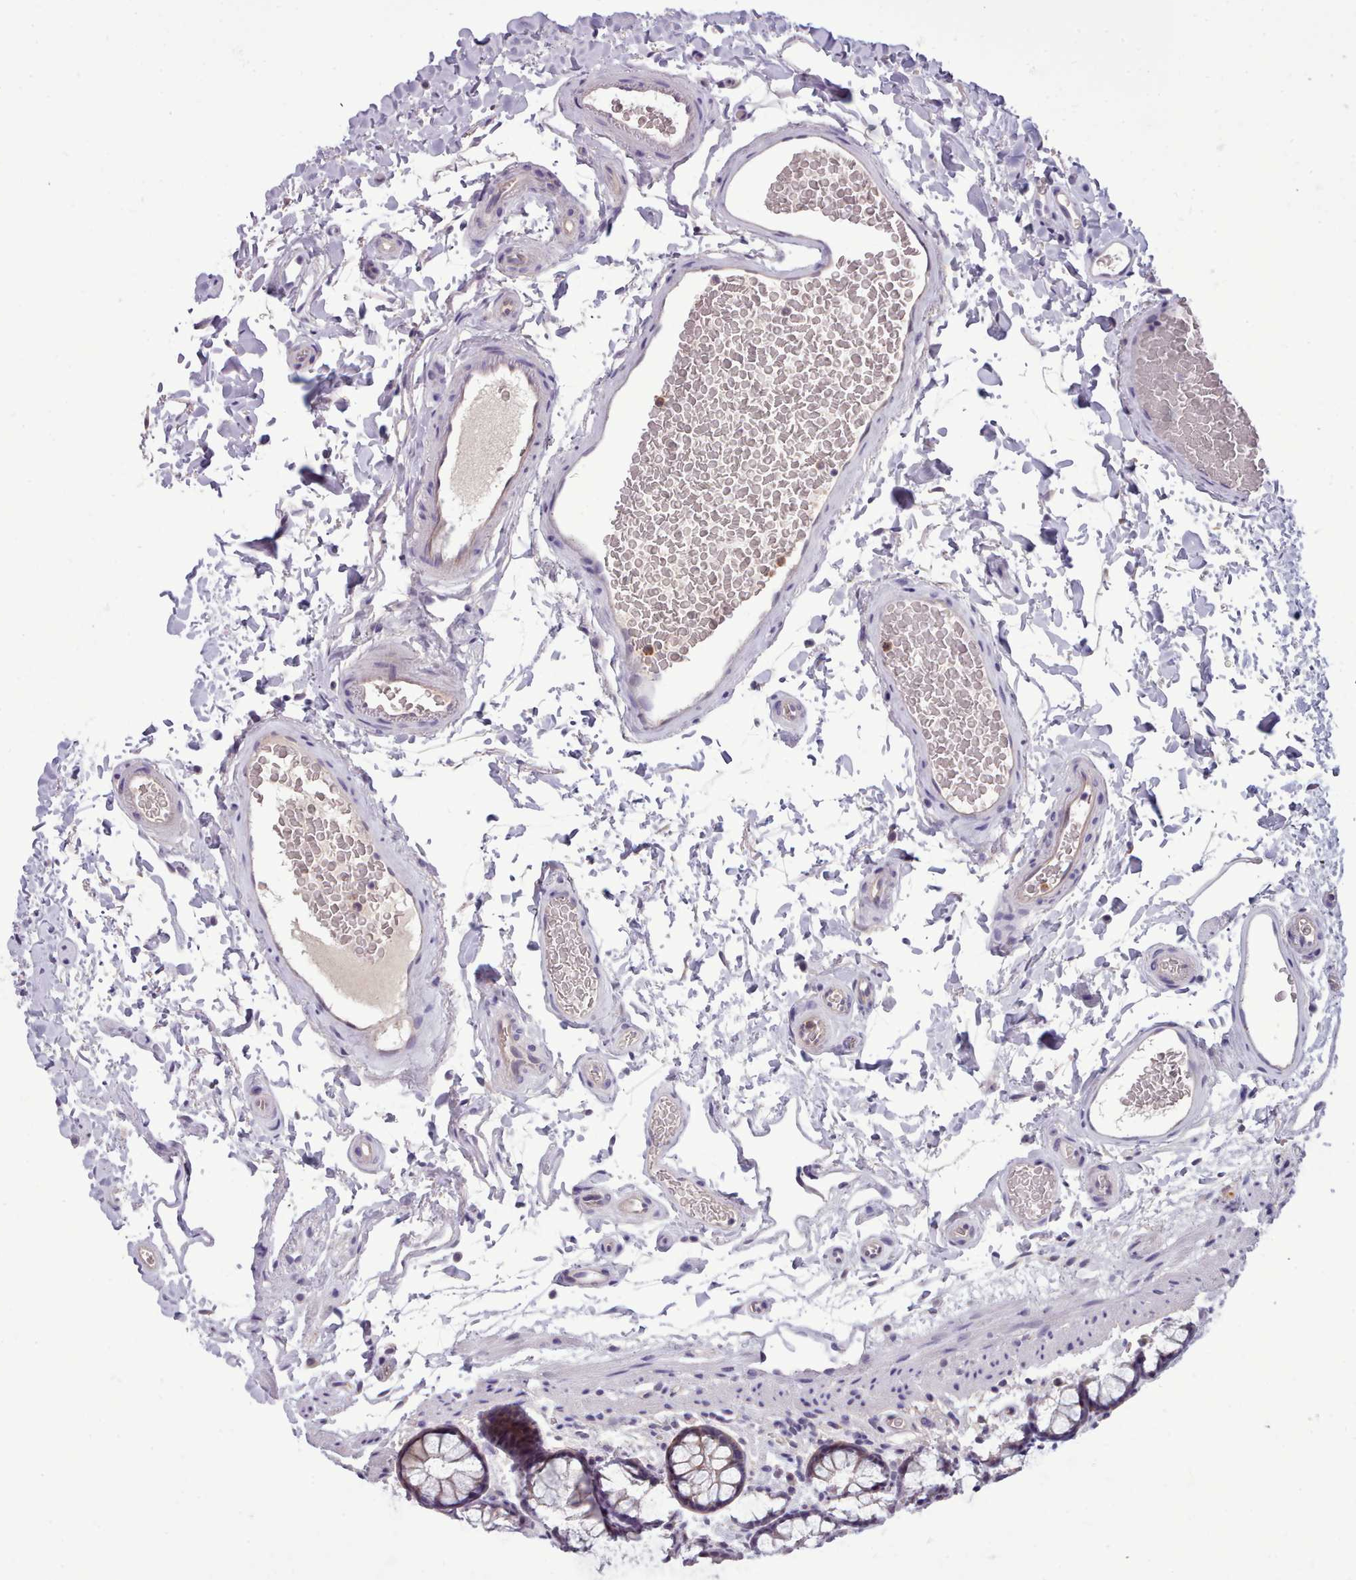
{"staining": {"intensity": "weak", "quantity": ">75%", "location": "cytoplasmic/membranous"}, "tissue": "colon", "cell_type": "Endothelial cells", "image_type": "normal", "snomed": [{"axis": "morphology", "description": "Normal tissue, NOS"}, {"axis": "topography", "description": "Colon"}], "caption": "Immunohistochemical staining of unremarkable colon demonstrates >75% levels of weak cytoplasmic/membranous protein staining in approximately >75% of endothelial cells. Immunohistochemistry (ihc) stains the protein in brown and the nuclei are stained blue.", "gene": "KCTD16", "patient": {"sex": "female", "age": 82}}